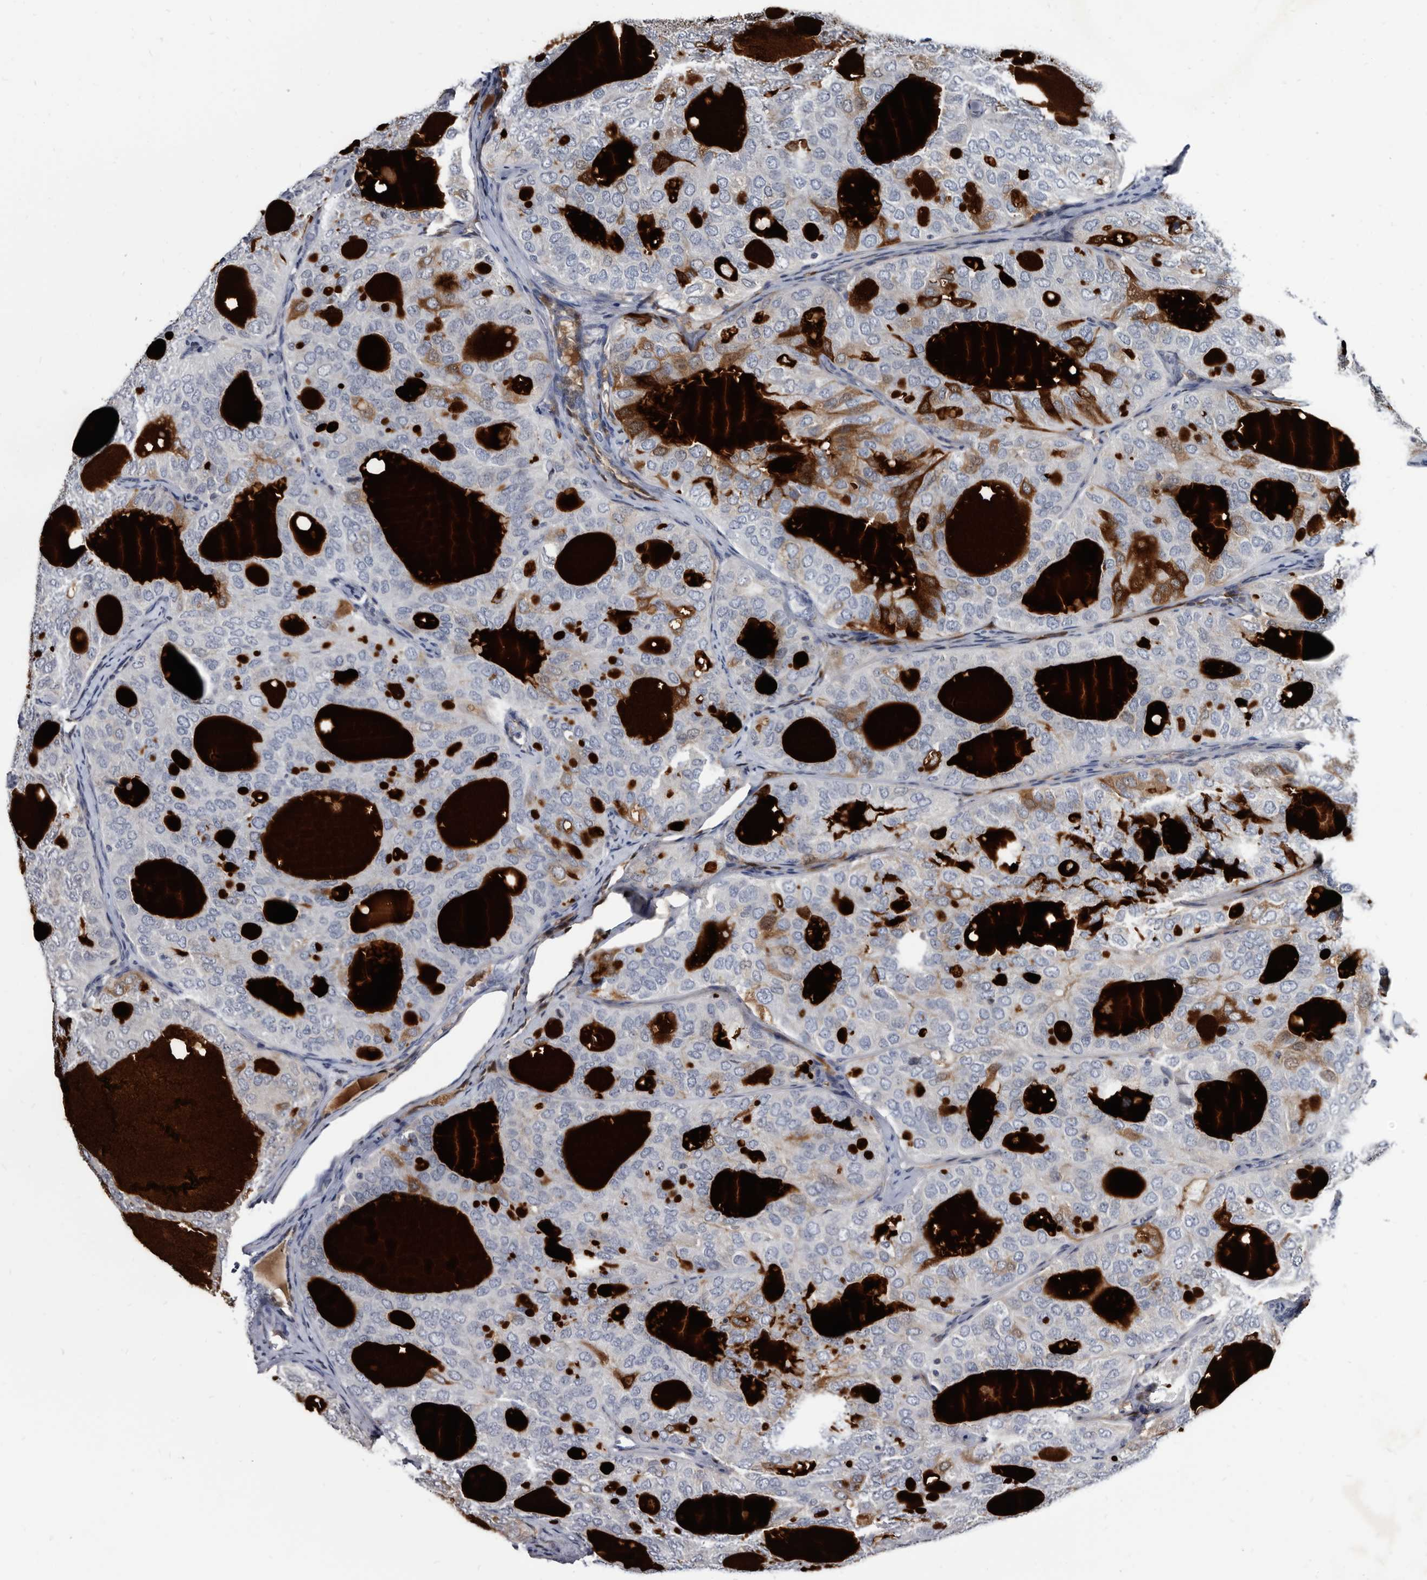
{"staining": {"intensity": "moderate", "quantity": "<25%", "location": "cytoplasmic/membranous"}, "tissue": "thyroid cancer", "cell_type": "Tumor cells", "image_type": "cancer", "snomed": [{"axis": "morphology", "description": "Follicular adenoma carcinoma, NOS"}, {"axis": "topography", "description": "Thyroid gland"}], "caption": "Thyroid follicular adenoma carcinoma stained for a protein (brown) demonstrates moderate cytoplasmic/membranous positive staining in about <25% of tumor cells.", "gene": "PRSS8", "patient": {"sex": "male", "age": 75}}